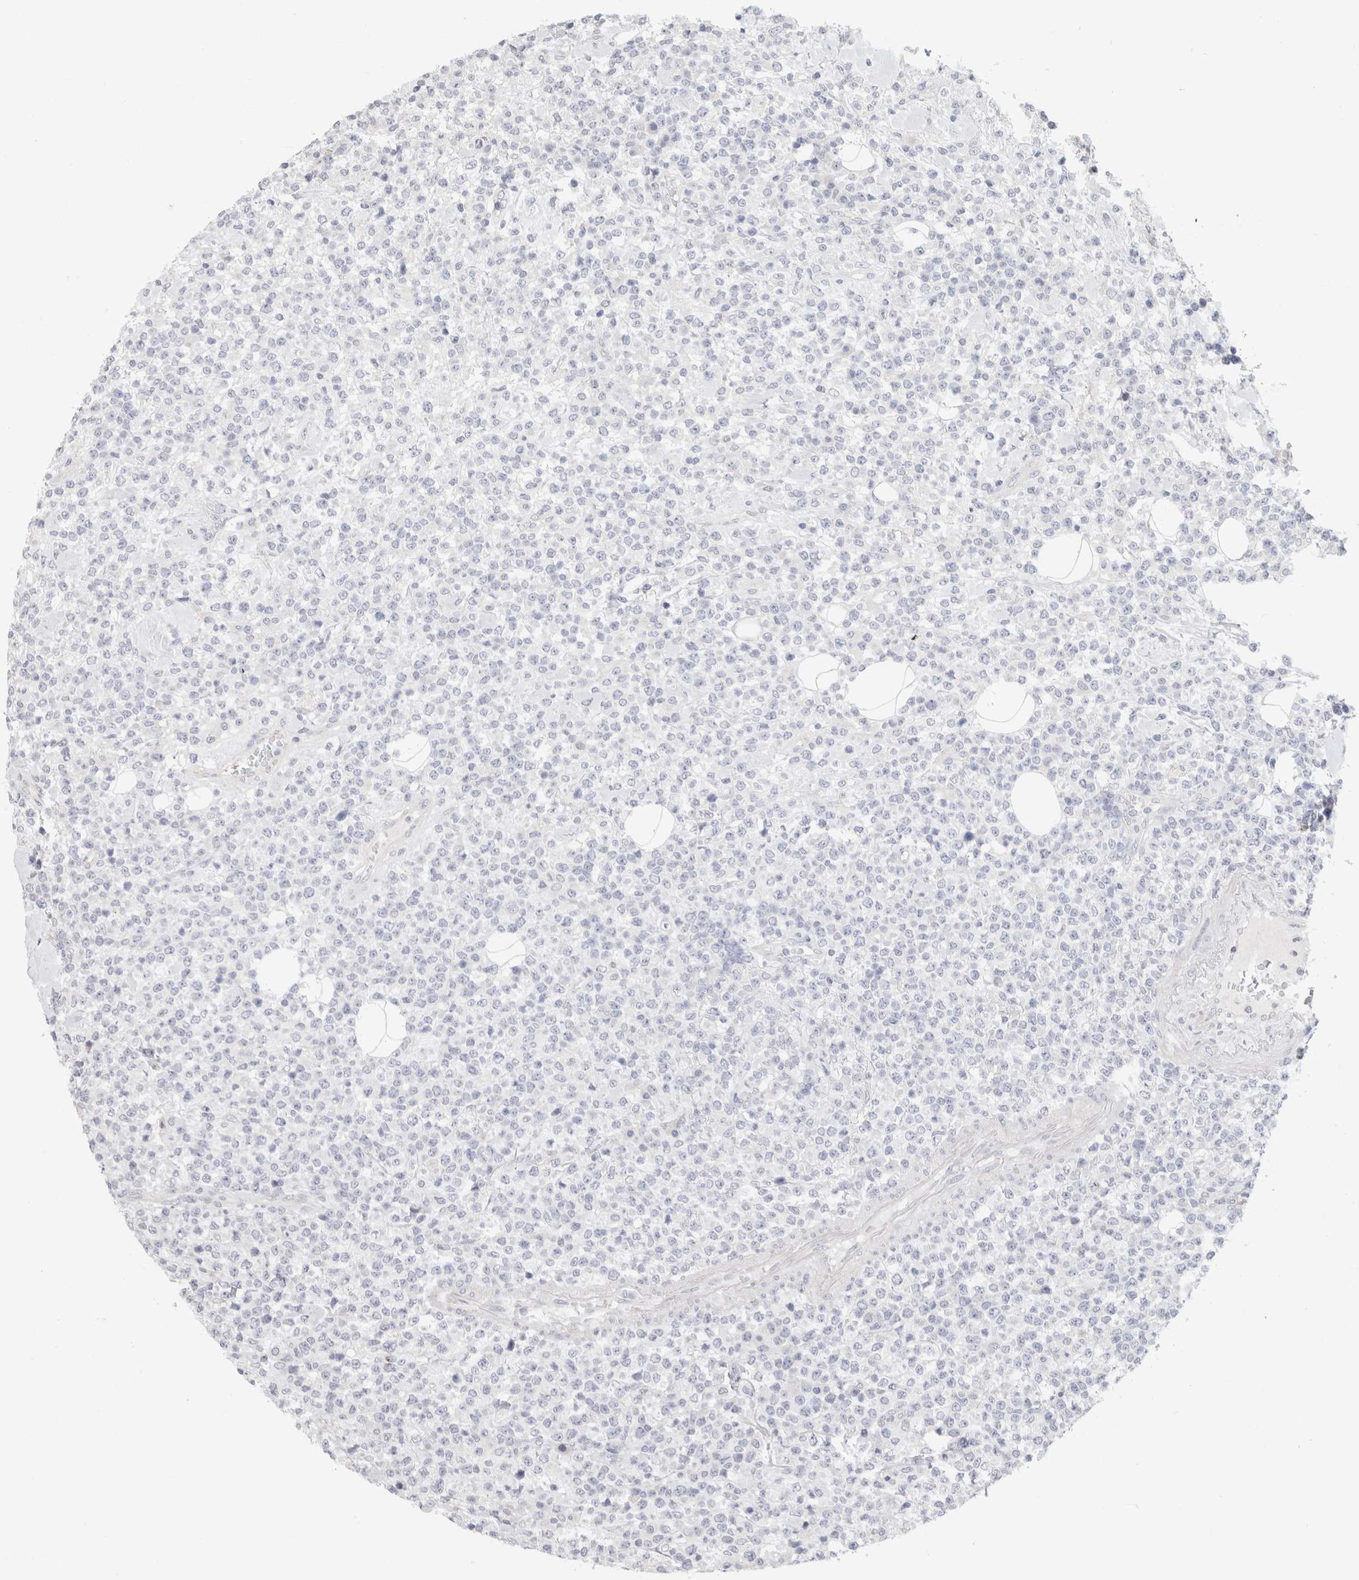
{"staining": {"intensity": "negative", "quantity": "none", "location": "none"}, "tissue": "lymphoma", "cell_type": "Tumor cells", "image_type": "cancer", "snomed": [{"axis": "morphology", "description": "Malignant lymphoma, non-Hodgkin's type, High grade"}, {"axis": "topography", "description": "Colon"}], "caption": "IHC of malignant lymphoma, non-Hodgkin's type (high-grade) reveals no expression in tumor cells.", "gene": "AFP", "patient": {"sex": "female", "age": 53}}